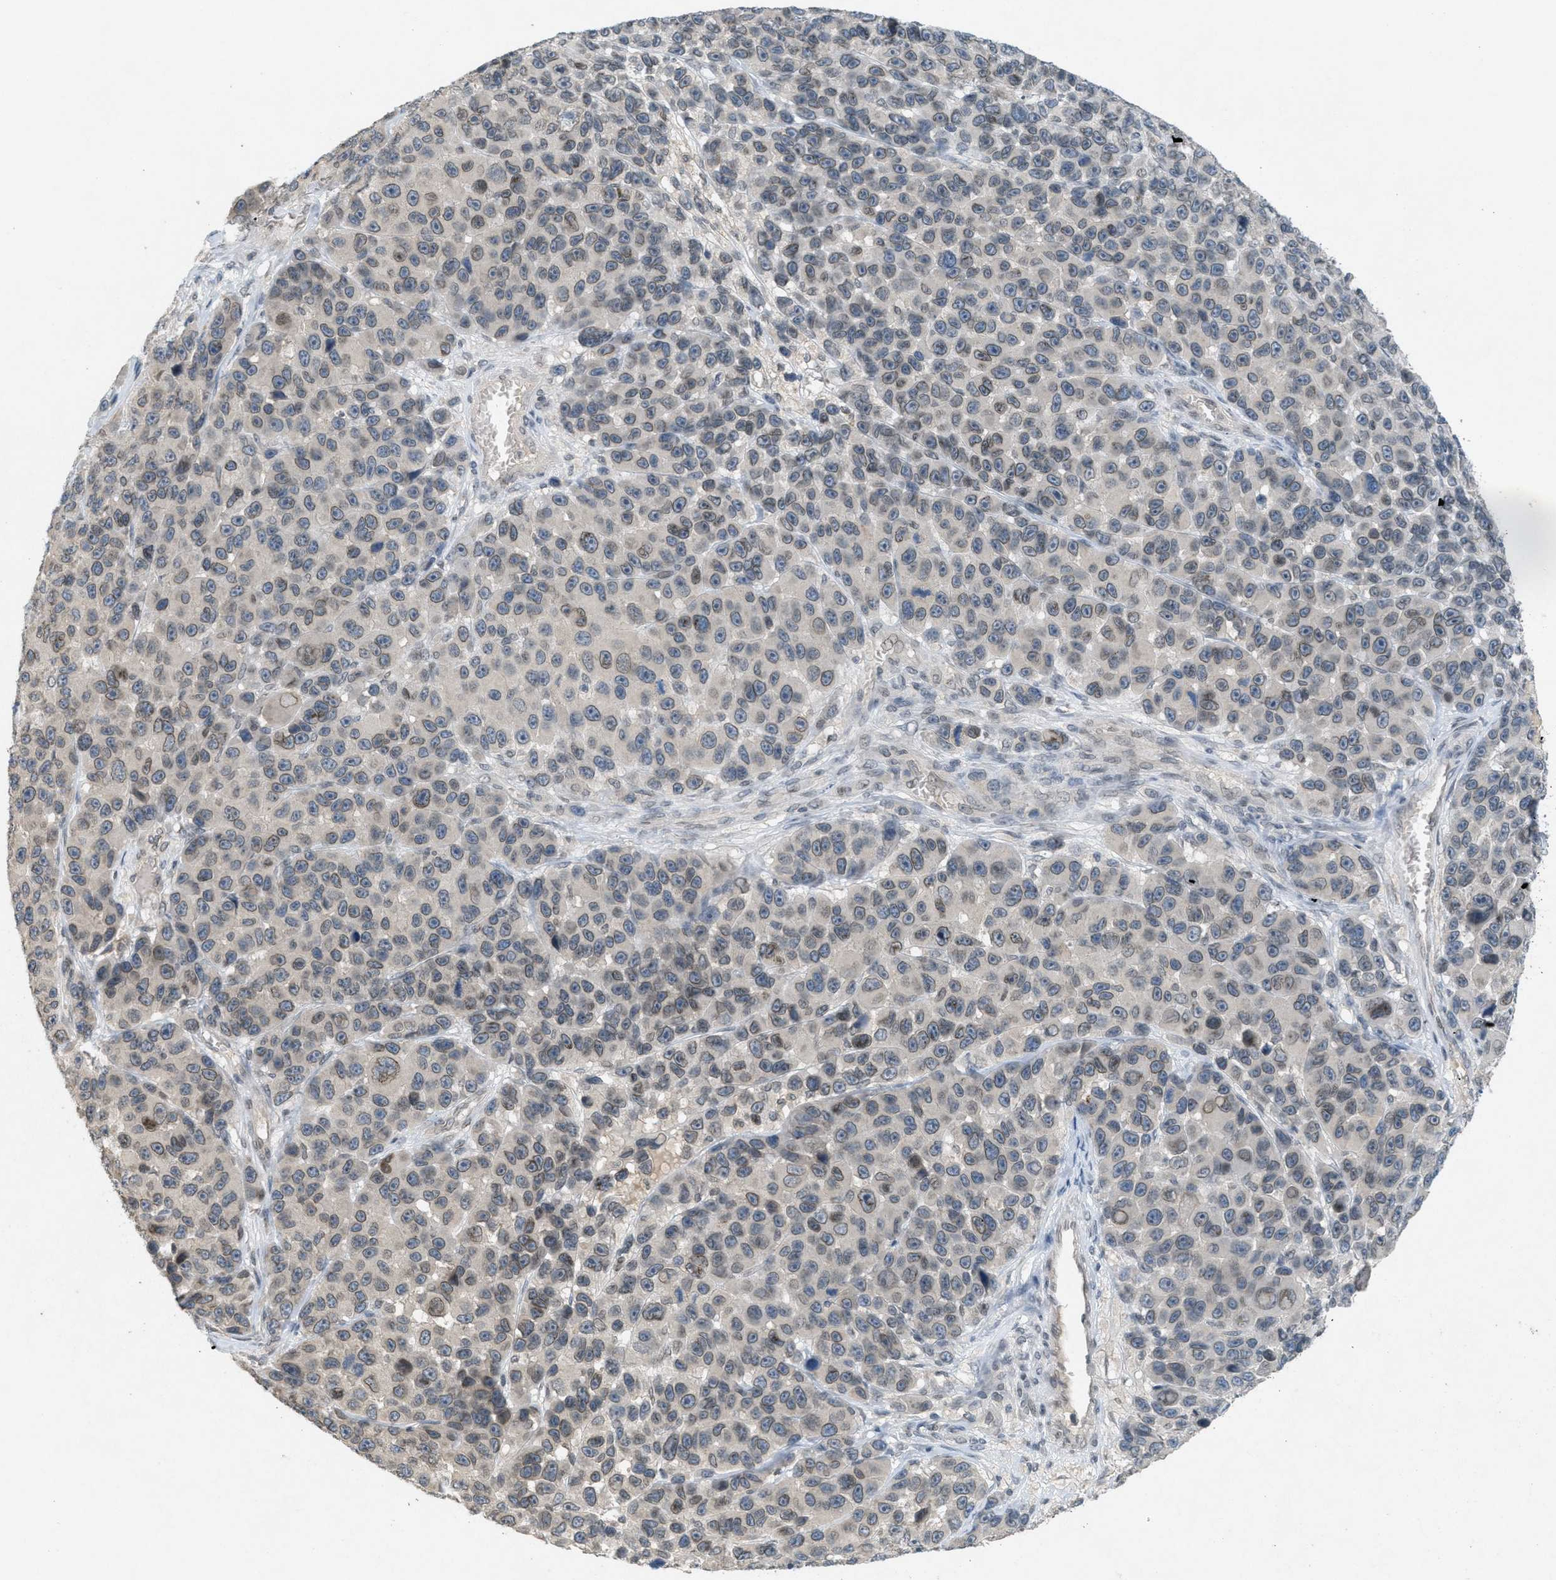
{"staining": {"intensity": "weak", "quantity": "25%-75%", "location": "cytoplasmic/membranous,nuclear"}, "tissue": "melanoma", "cell_type": "Tumor cells", "image_type": "cancer", "snomed": [{"axis": "morphology", "description": "Malignant melanoma, NOS"}, {"axis": "topography", "description": "Skin"}], "caption": "Immunohistochemical staining of malignant melanoma reveals low levels of weak cytoplasmic/membranous and nuclear staining in about 25%-75% of tumor cells.", "gene": "ABHD6", "patient": {"sex": "male", "age": 53}}